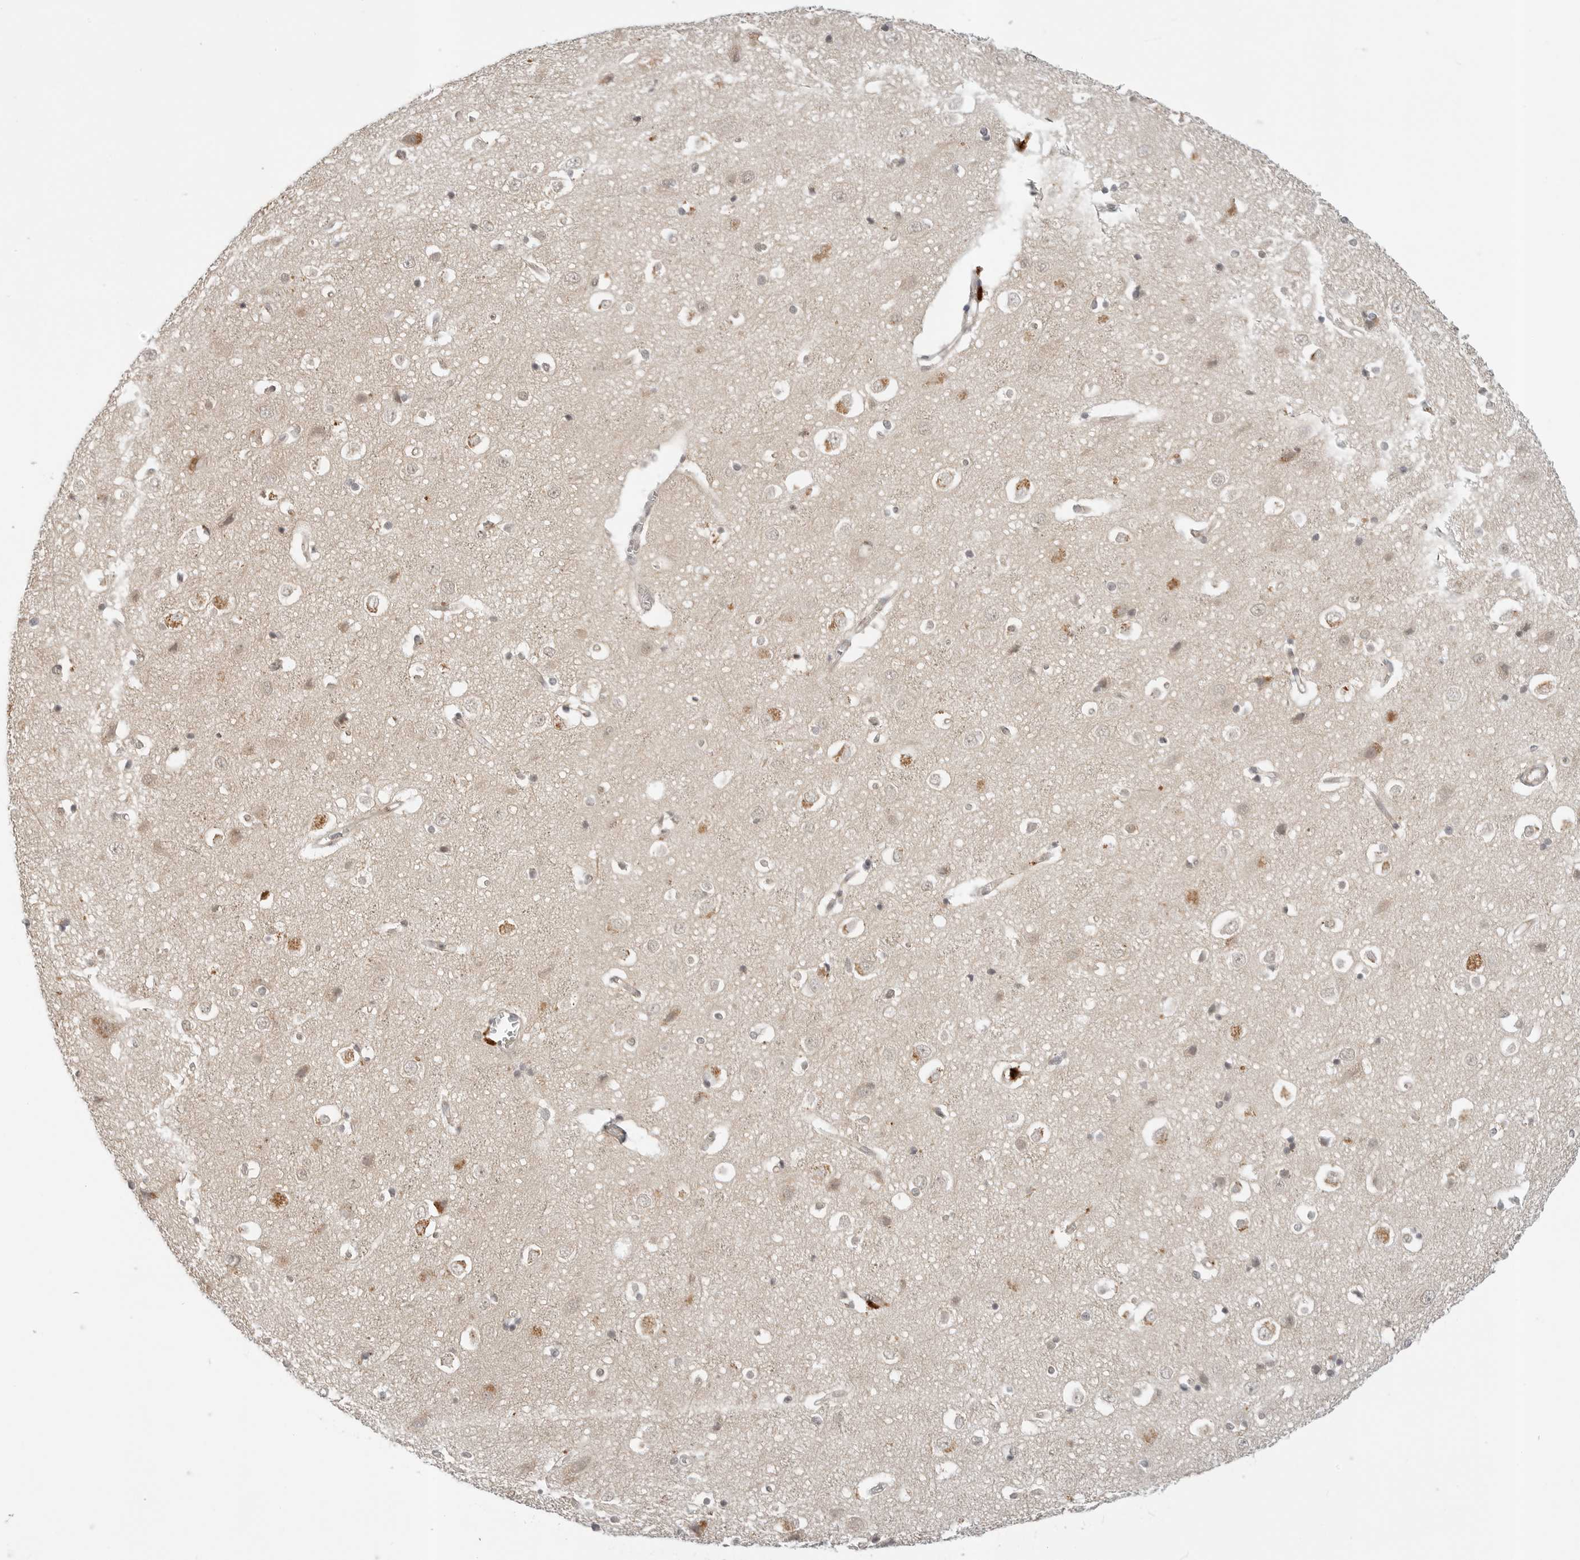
{"staining": {"intensity": "weak", "quantity": "25%-75%", "location": "cytoplasmic/membranous"}, "tissue": "cerebral cortex", "cell_type": "Endothelial cells", "image_type": "normal", "snomed": [{"axis": "morphology", "description": "Normal tissue, NOS"}, {"axis": "topography", "description": "Cerebral cortex"}], "caption": "Immunohistochemistry (IHC) photomicrograph of benign cerebral cortex: cerebral cortex stained using immunohistochemistry (IHC) reveals low levels of weak protein expression localized specifically in the cytoplasmic/membranous of endothelial cells, appearing as a cytoplasmic/membranous brown color.", "gene": "IL24", "patient": {"sex": "male", "age": 54}}